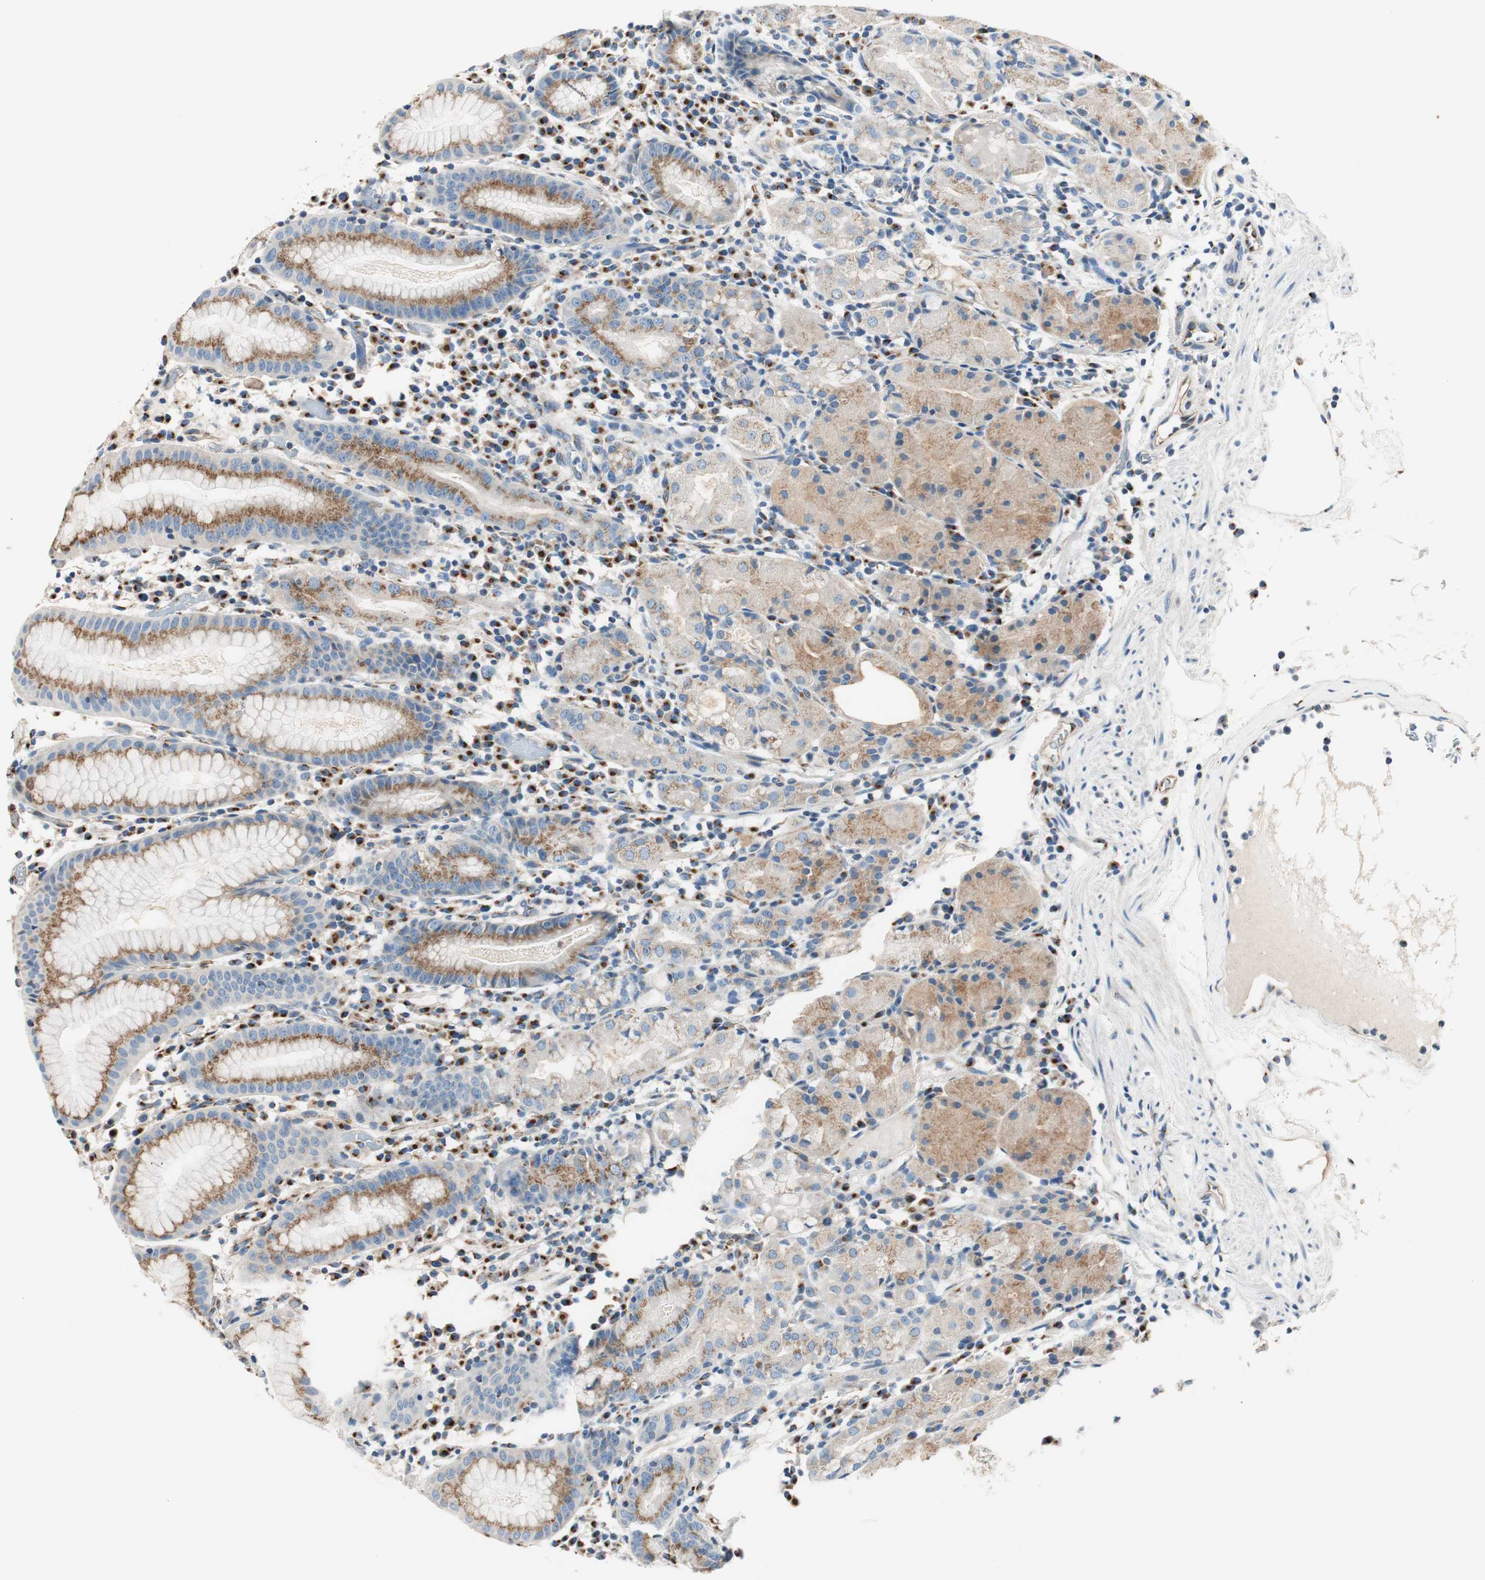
{"staining": {"intensity": "moderate", "quantity": "25%-75%", "location": "cytoplasmic/membranous"}, "tissue": "stomach", "cell_type": "Glandular cells", "image_type": "normal", "snomed": [{"axis": "morphology", "description": "Normal tissue, NOS"}, {"axis": "topography", "description": "Stomach"}, {"axis": "topography", "description": "Stomach, lower"}], "caption": "This is a micrograph of immunohistochemistry (IHC) staining of benign stomach, which shows moderate expression in the cytoplasmic/membranous of glandular cells.", "gene": "TMF1", "patient": {"sex": "female", "age": 75}}